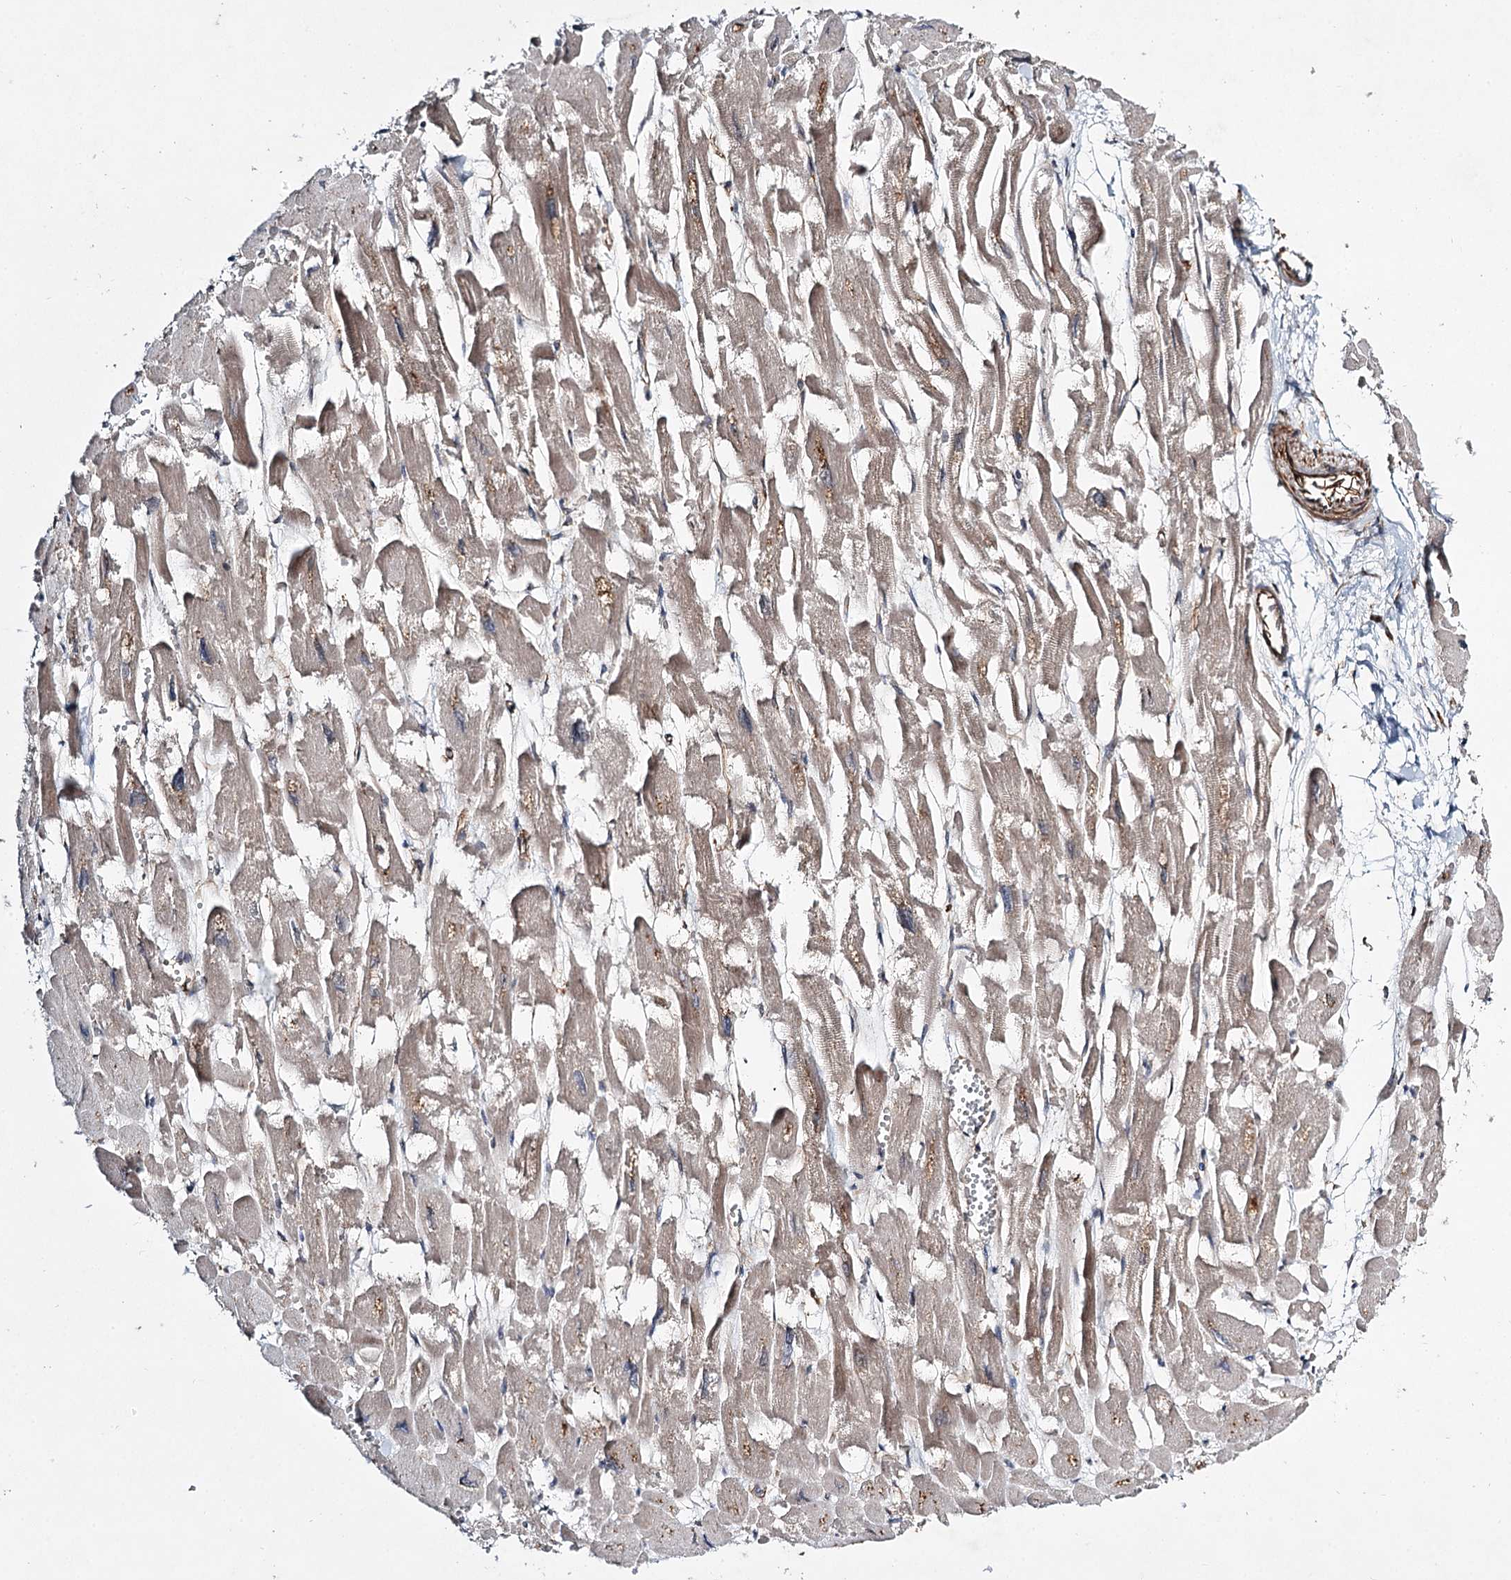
{"staining": {"intensity": "weak", "quantity": "25%-75%", "location": "cytoplasmic/membranous"}, "tissue": "heart muscle", "cell_type": "Cardiomyocytes", "image_type": "normal", "snomed": [{"axis": "morphology", "description": "Normal tissue, NOS"}, {"axis": "topography", "description": "Heart"}], "caption": "Protein analysis of benign heart muscle demonstrates weak cytoplasmic/membranous expression in approximately 25%-75% of cardiomyocytes.", "gene": "DPEP2", "patient": {"sex": "male", "age": 54}}